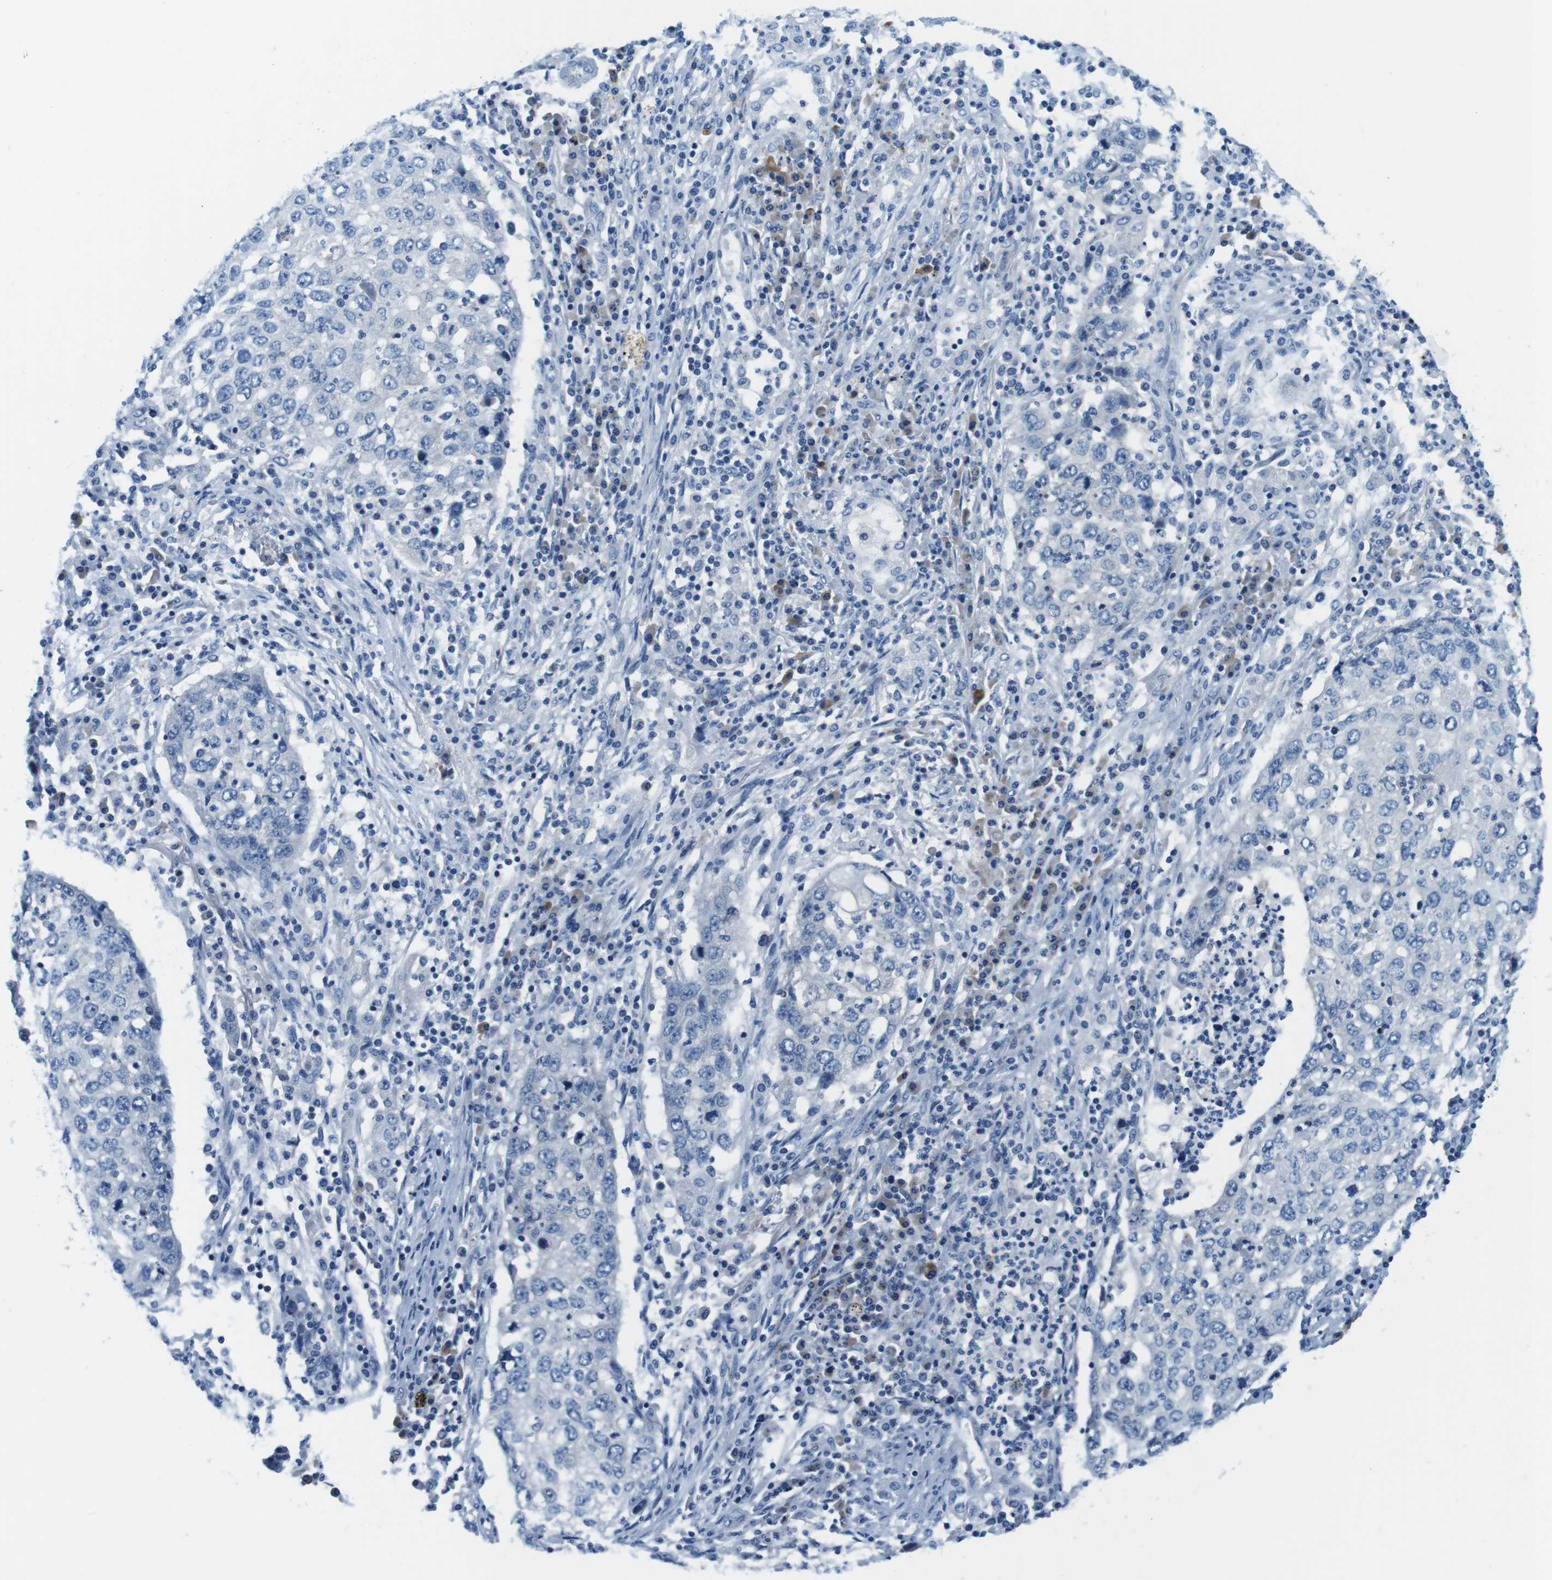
{"staining": {"intensity": "negative", "quantity": "none", "location": "none"}, "tissue": "lung cancer", "cell_type": "Tumor cells", "image_type": "cancer", "snomed": [{"axis": "morphology", "description": "Squamous cell carcinoma, NOS"}, {"axis": "topography", "description": "Lung"}], "caption": "Squamous cell carcinoma (lung) stained for a protein using immunohistochemistry displays no positivity tumor cells.", "gene": "DENND4C", "patient": {"sex": "female", "age": 63}}